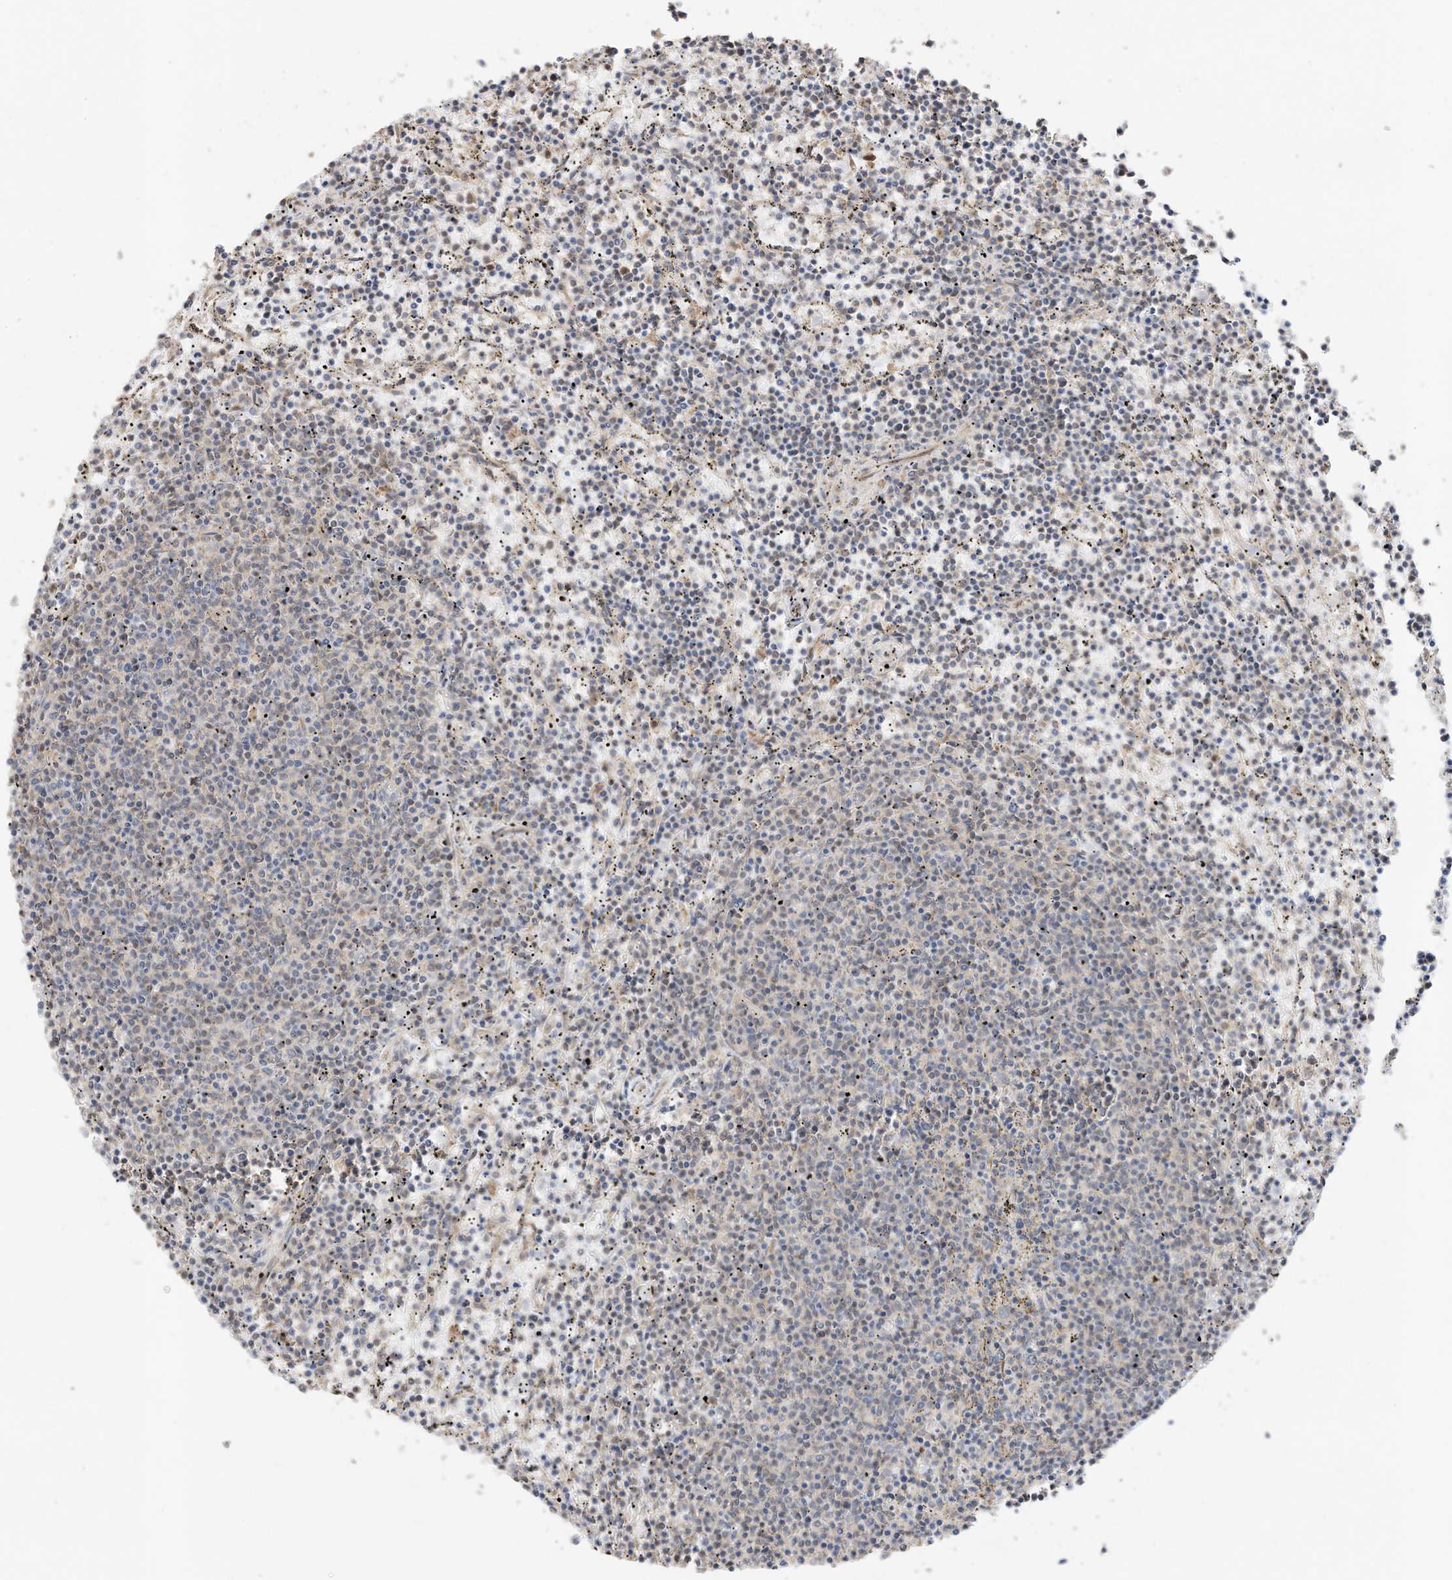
{"staining": {"intensity": "negative", "quantity": "none", "location": "none"}, "tissue": "lymphoma", "cell_type": "Tumor cells", "image_type": "cancer", "snomed": [{"axis": "morphology", "description": "Malignant lymphoma, non-Hodgkin's type, Low grade"}, {"axis": "topography", "description": "Spleen"}], "caption": "Immunohistochemistry (IHC) image of human lymphoma stained for a protein (brown), which reveals no expression in tumor cells.", "gene": "CAGE1", "patient": {"sex": "female", "age": 50}}